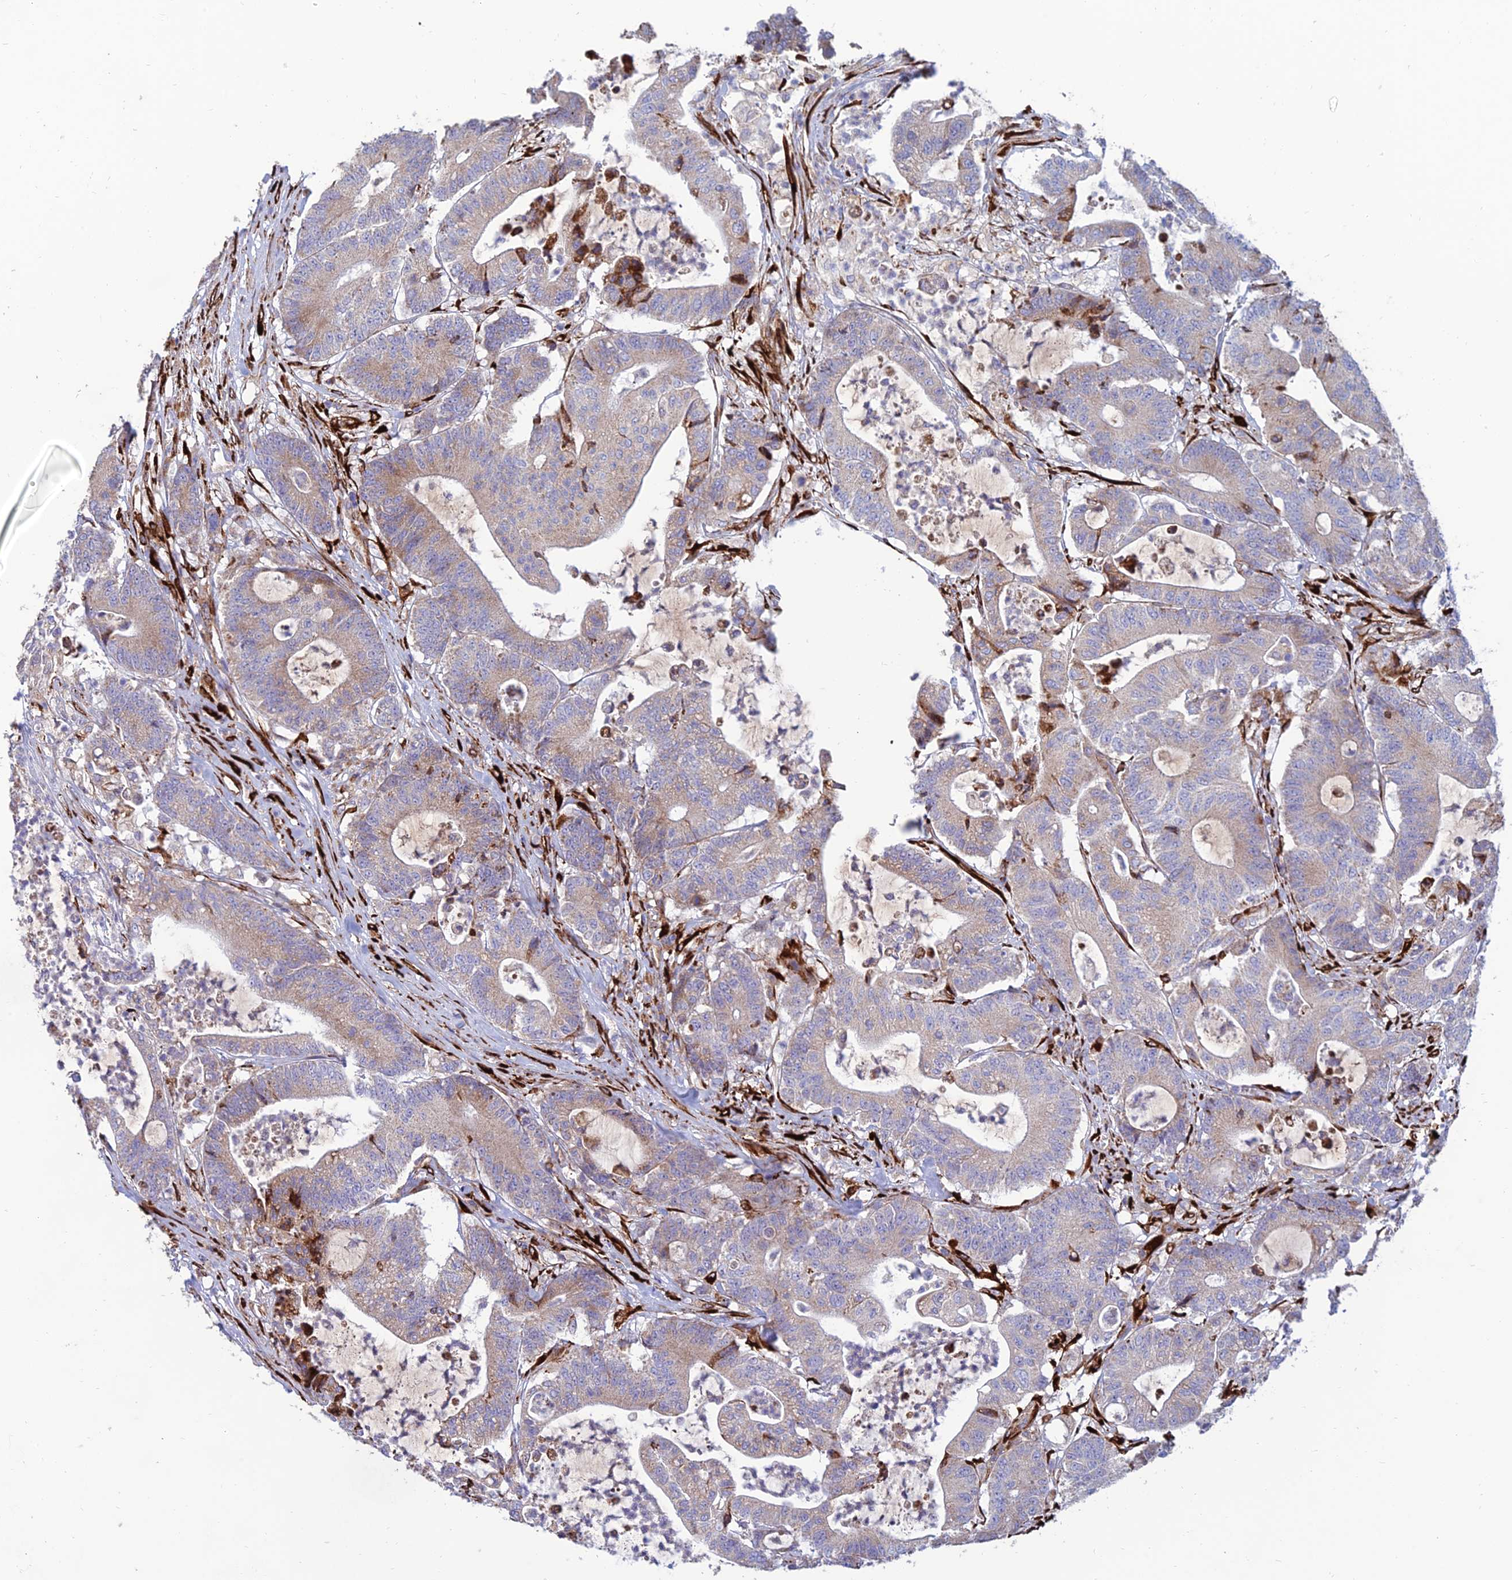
{"staining": {"intensity": "weak", "quantity": "25%-75%", "location": "cytoplasmic/membranous"}, "tissue": "colorectal cancer", "cell_type": "Tumor cells", "image_type": "cancer", "snomed": [{"axis": "morphology", "description": "Adenocarcinoma, NOS"}, {"axis": "topography", "description": "Colon"}], "caption": "Colorectal cancer (adenocarcinoma) tissue displays weak cytoplasmic/membranous positivity in about 25%-75% of tumor cells", "gene": "RCN3", "patient": {"sex": "female", "age": 84}}